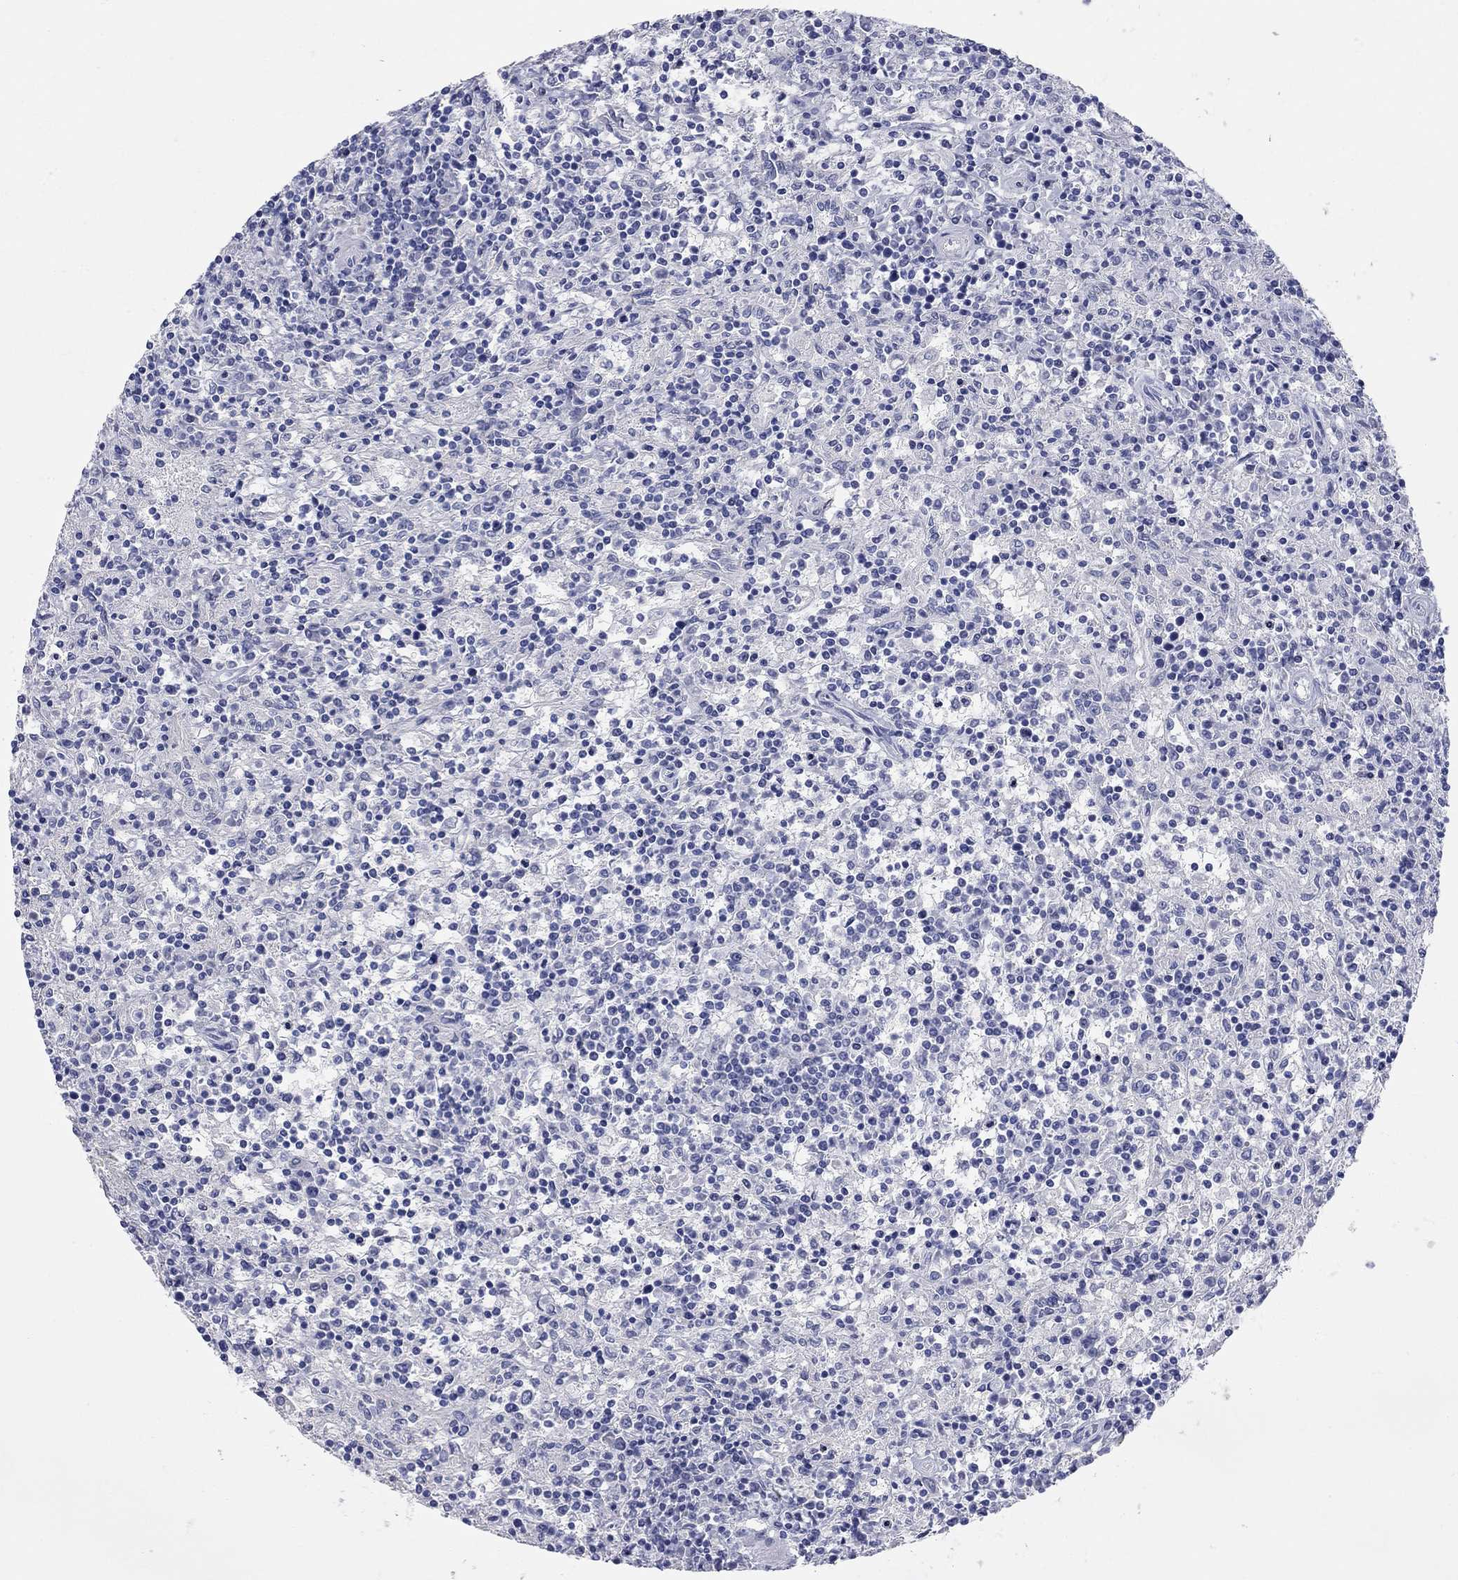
{"staining": {"intensity": "negative", "quantity": "none", "location": "none"}, "tissue": "lymphoma", "cell_type": "Tumor cells", "image_type": "cancer", "snomed": [{"axis": "morphology", "description": "Malignant lymphoma, non-Hodgkin's type, Low grade"}, {"axis": "topography", "description": "Spleen"}], "caption": "Protein analysis of lymphoma exhibits no significant expression in tumor cells.", "gene": "WASF3", "patient": {"sex": "male", "age": 62}}